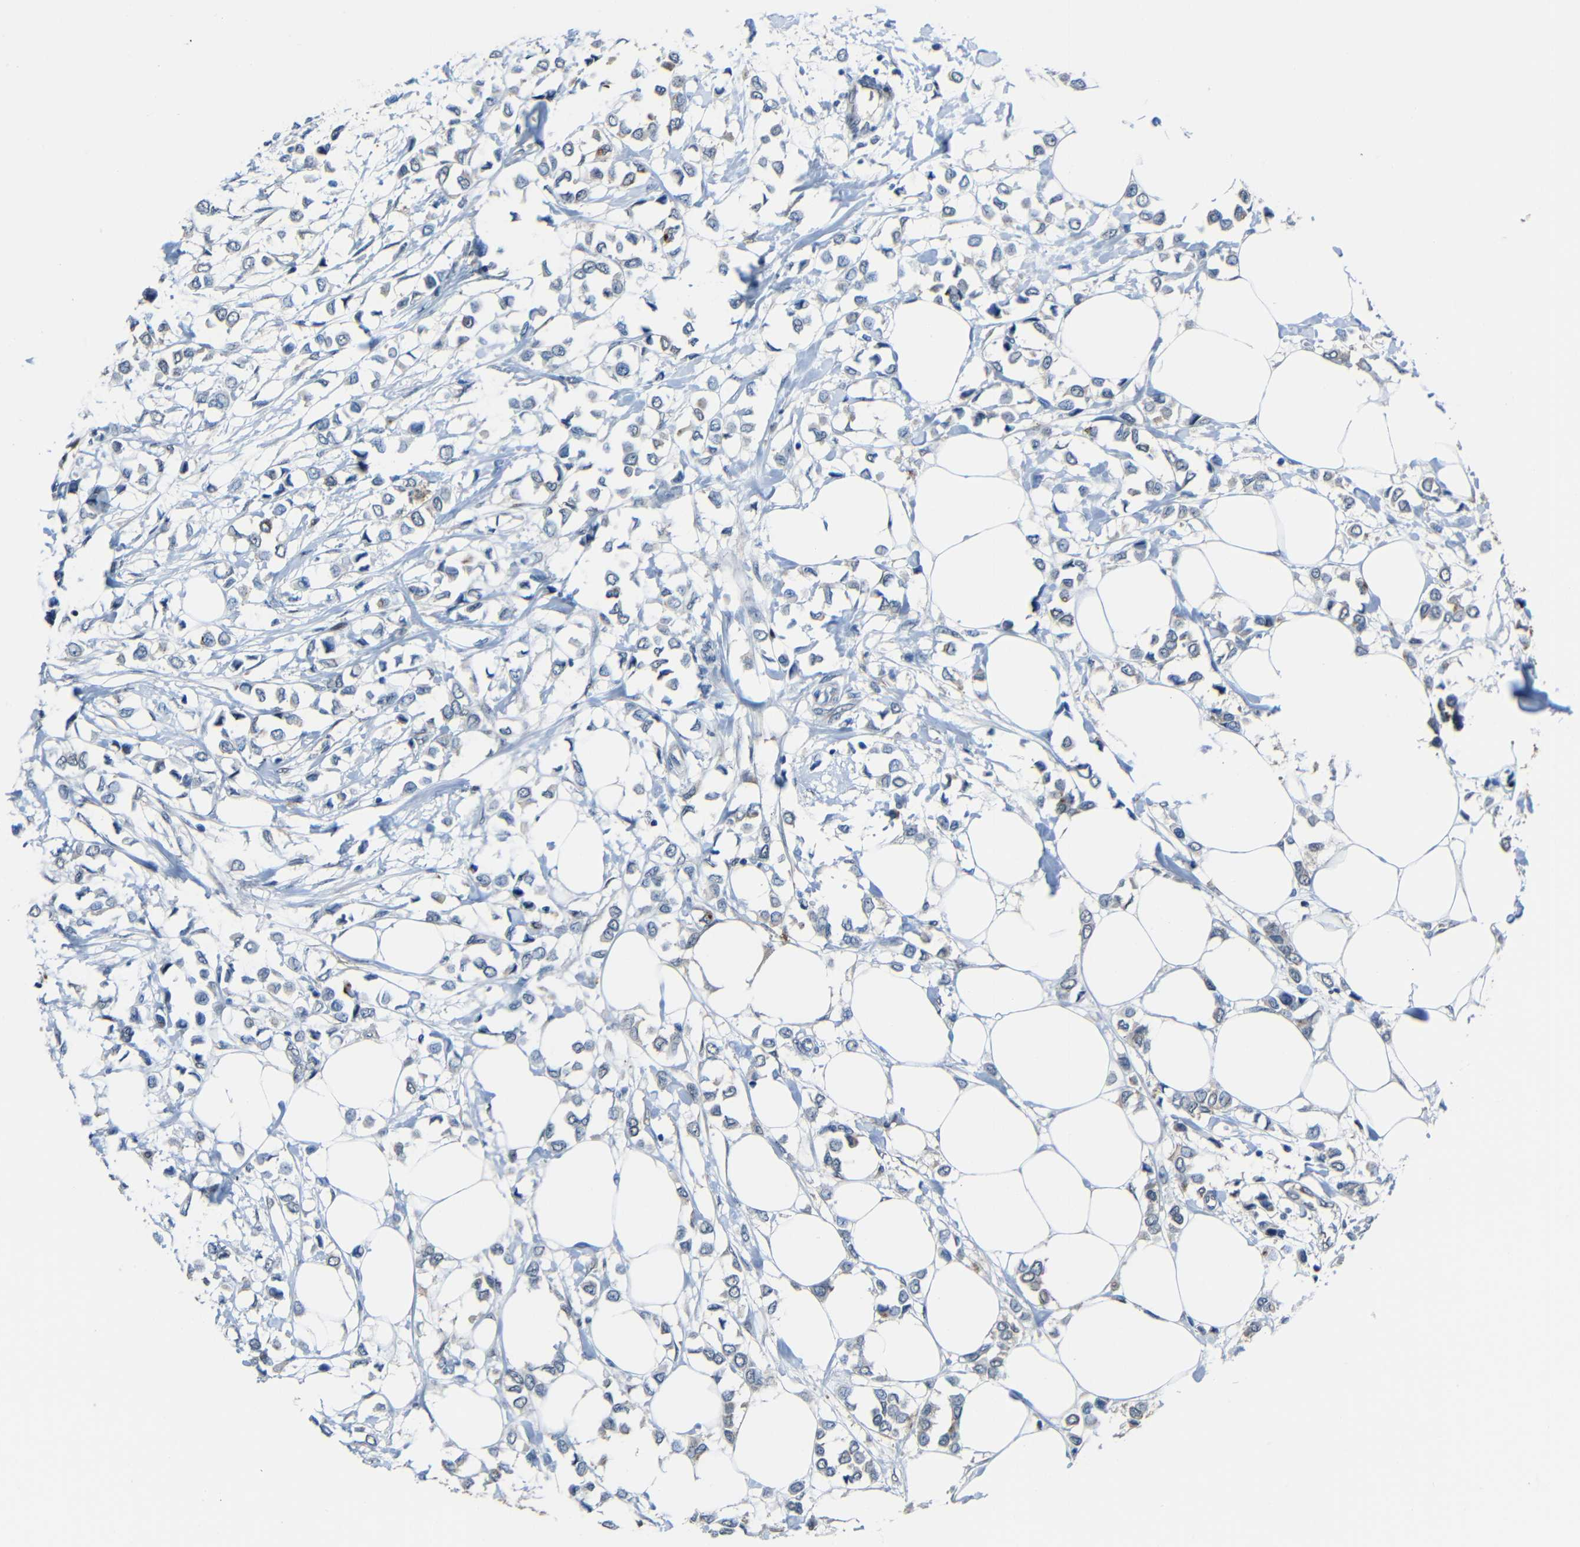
{"staining": {"intensity": "negative", "quantity": "none", "location": "none"}, "tissue": "breast cancer", "cell_type": "Tumor cells", "image_type": "cancer", "snomed": [{"axis": "morphology", "description": "Lobular carcinoma"}, {"axis": "topography", "description": "Breast"}], "caption": "Immunohistochemical staining of human breast lobular carcinoma displays no significant expression in tumor cells.", "gene": "DNAJC5", "patient": {"sex": "female", "age": 51}}